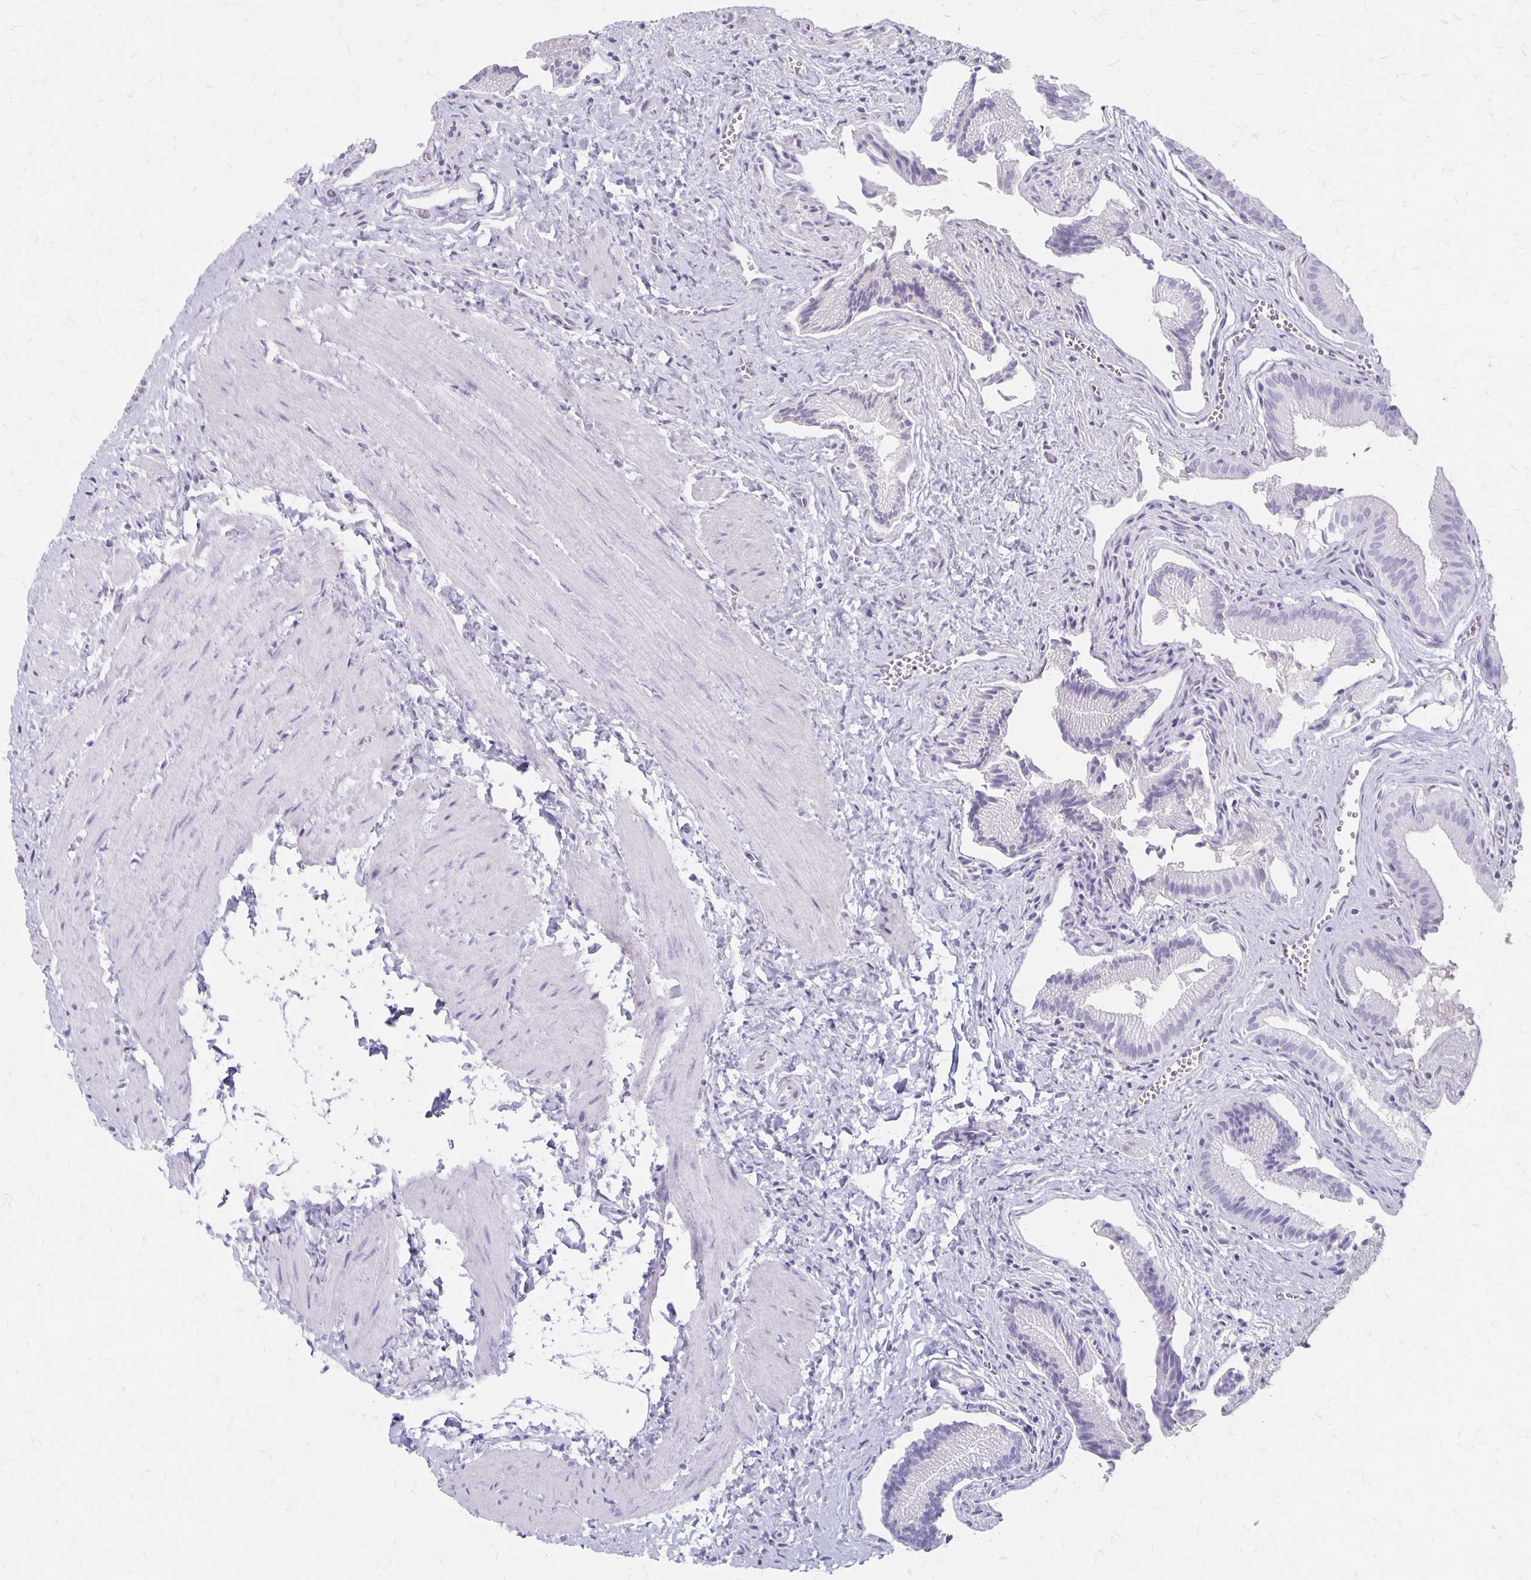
{"staining": {"intensity": "negative", "quantity": "none", "location": "none"}, "tissue": "gallbladder", "cell_type": "Glandular cells", "image_type": "normal", "snomed": [{"axis": "morphology", "description": "Normal tissue, NOS"}, {"axis": "topography", "description": "Gallbladder"}], "caption": "IHC photomicrograph of benign gallbladder: gallbladder stained with DAB (3,3'-diaminobenzidine) shows no significant protein expression in glandular cells. (IHC, brightfield microscopy, high magnification).", "gene": "MAGEC2", "patient": {"sex": "male", "age": 17}}